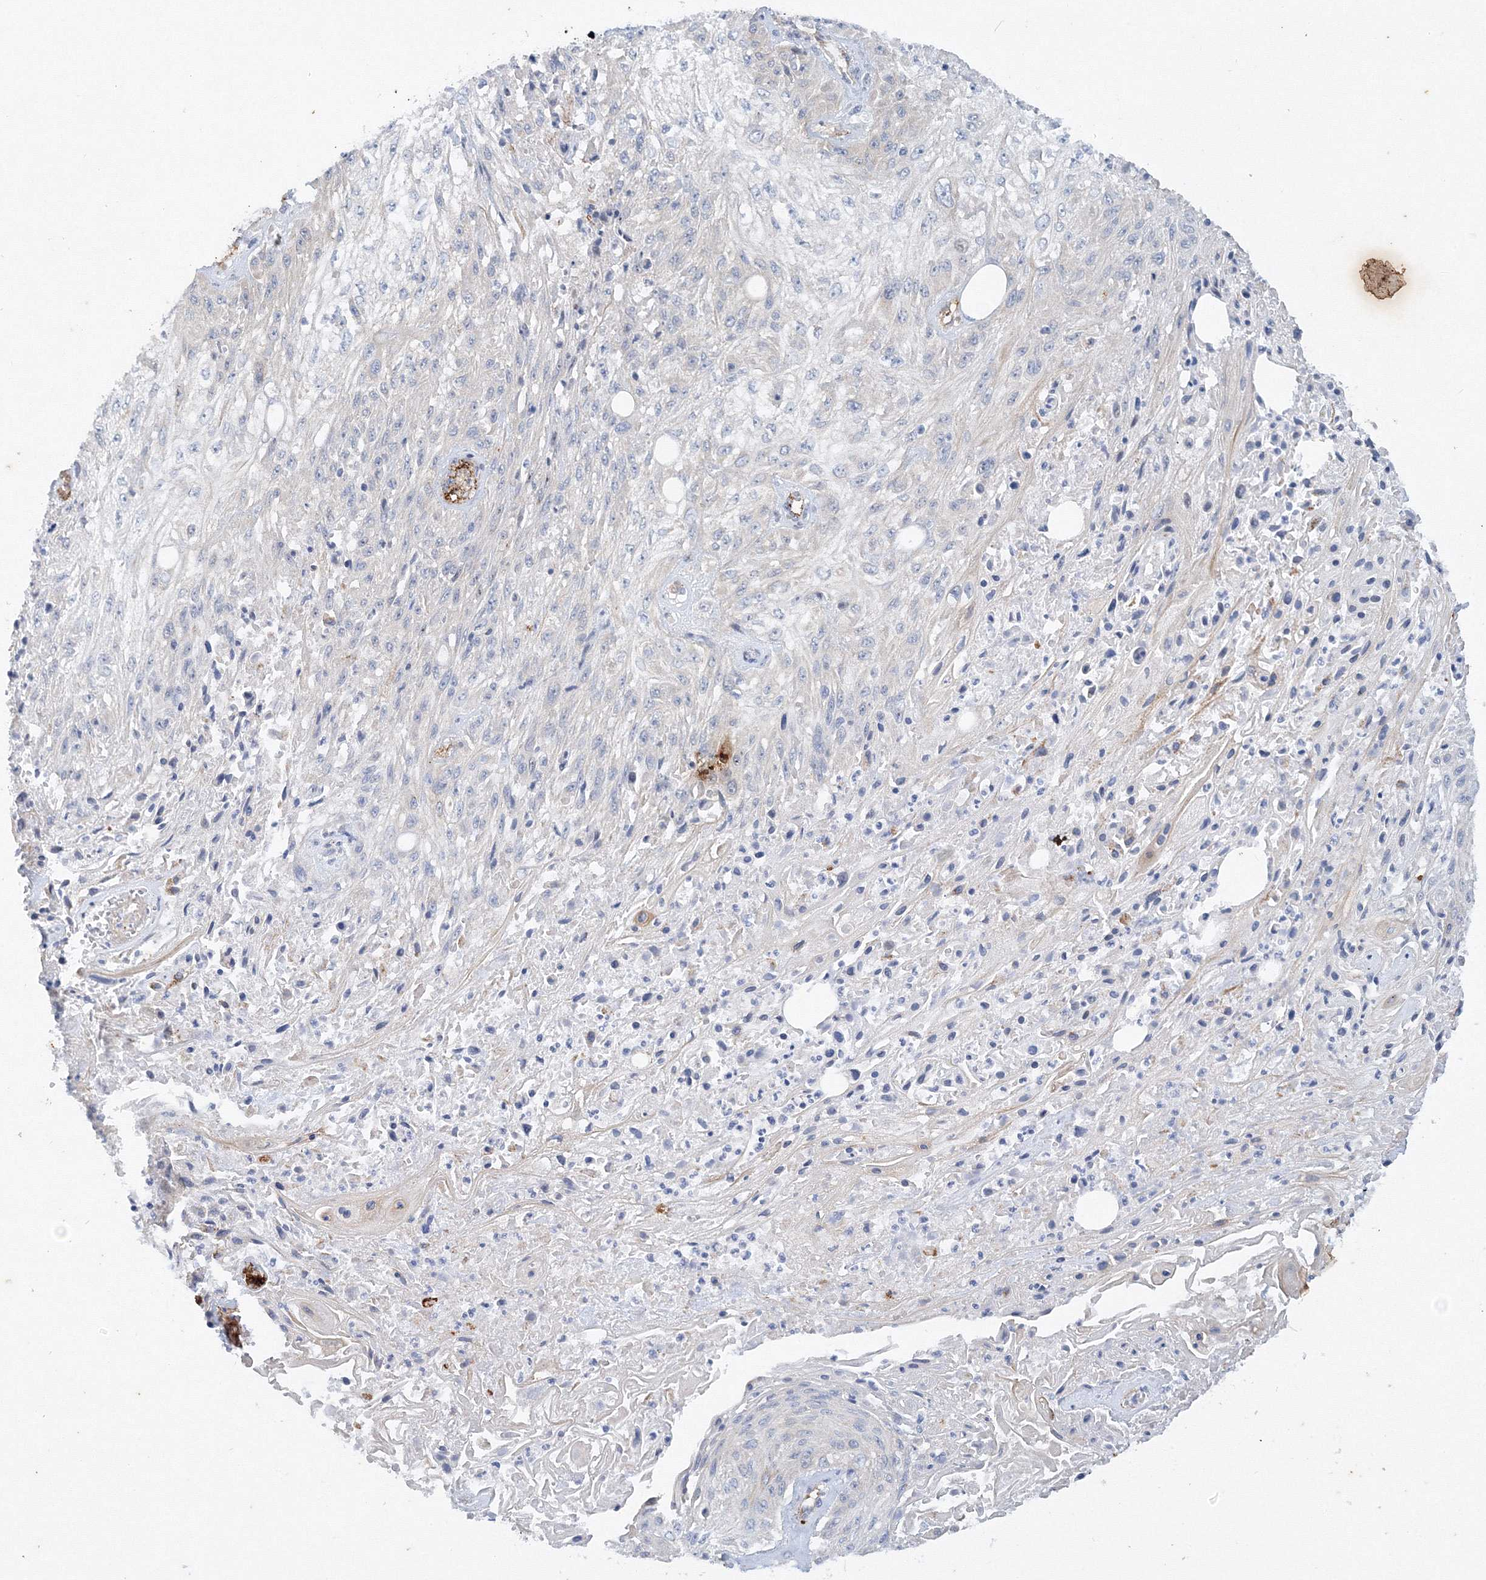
{"staining": {"intensity": "negative", "quantity": "none", "location": "none"}, "tissue": "skin cancer", "cell_type": "Tumor cells", "image_type": "cancer", "snomed": [{"axis": "morphology", "description": "Squamous cell carcinoma, NOS"}, {"axis": "morphology", "description": "Squamous cell carcinoma, metastatic, NOS"}, {"axis": "topography", "description": "Skin"}, {"axis": "topography", "description": "Lymph node"}], "caption": "High power microscopy histopathology image of an immunohistochemistry (IHC) photomicrograph of skin cancer, revealing no significant expression in tumor cells. The staining was performed using DAB (3,3'-diaminobenzidine) to visualize the protein expression in brown, while the nuclei were stained in blue with hematoxylin (Magnification: 20x).", "gene": "TANC1", "patient": {"sex": "male", "age": 75}}